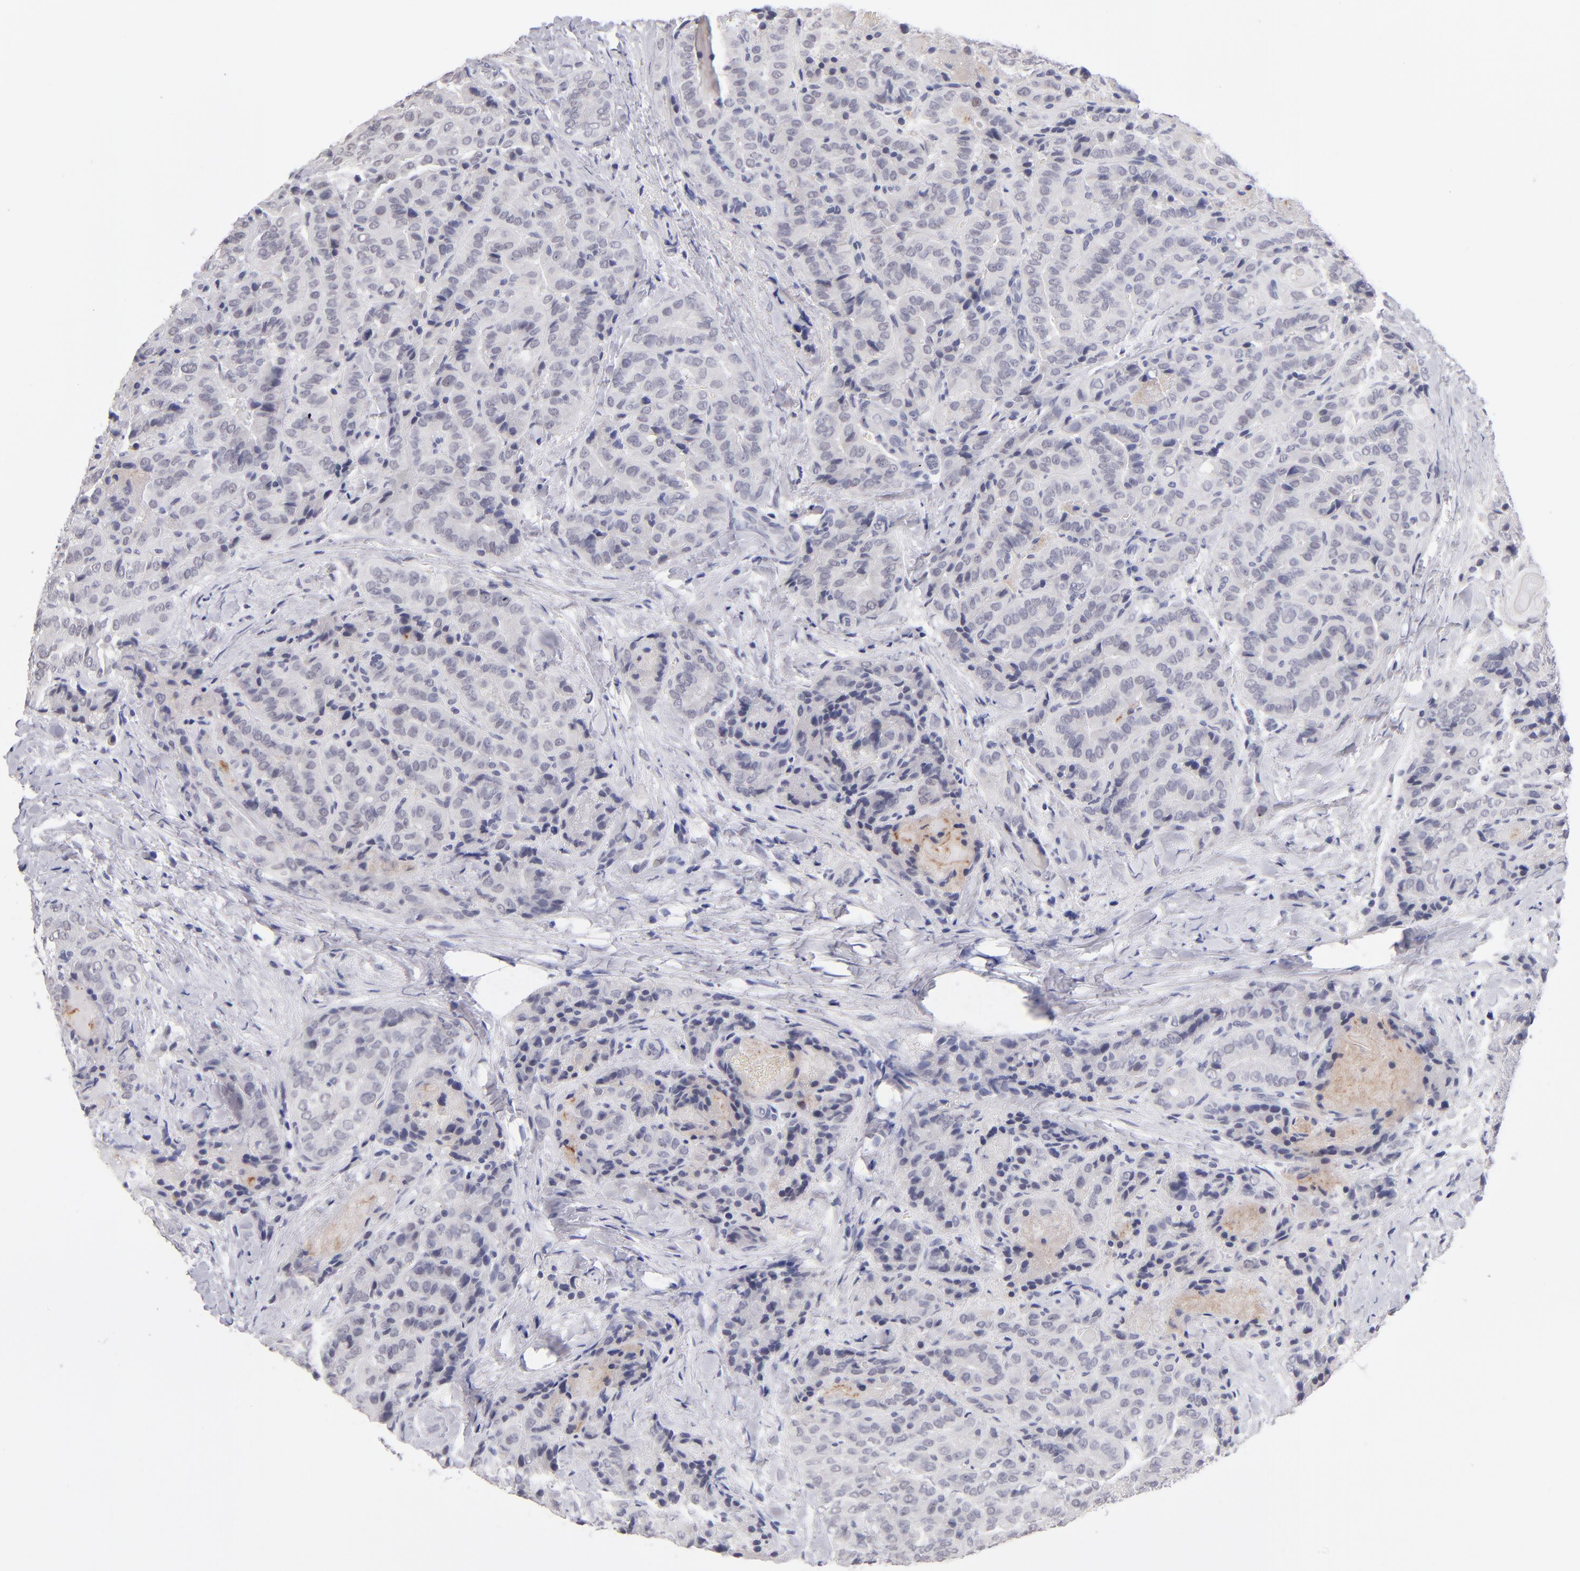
{"staining": {"intensity": "negative", "quantity": "none", "location": "none"}, "tissue": "thyroid cancer", "cell_type": "Tumor cells", "image_type": "cancer", "snomed": [{"axis": "morphology", "description": "Papillary adenocarcinoma, NOS"}, {"axis": "topography", "description": "Thyroid gland"}], "caption": "Thyroid cancer (papillary adenocarcinoma) stained for a protein using IHC shows no positivity tumor cells.", "gene": "TEX11", "patient": {"sex": "female", "age": 71}}